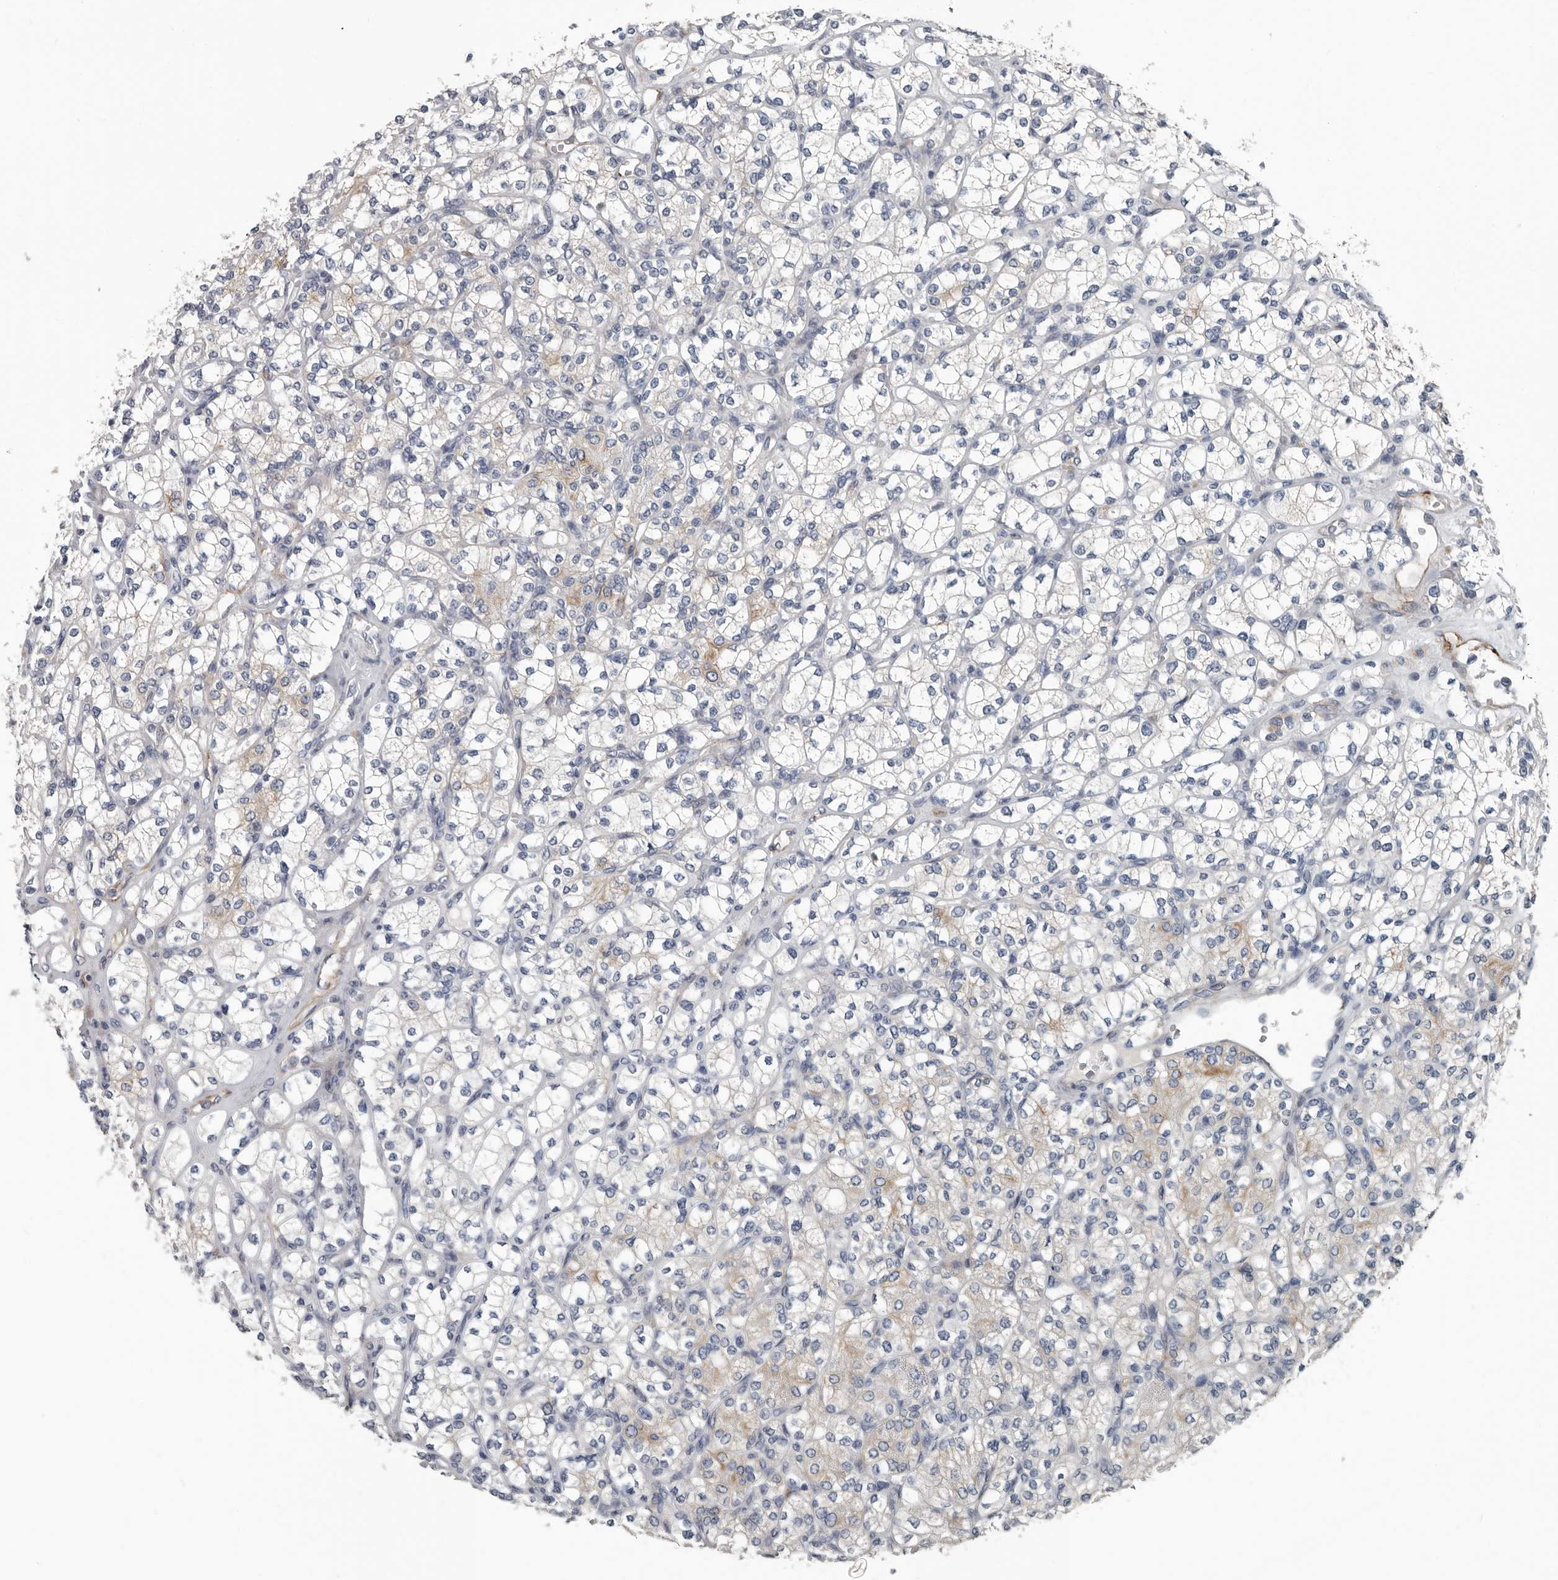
{"staining": {"intensity": "moderate", "quantity": "<25%", "location": "cytoplasmic/membranous"}, "tissue": "renal cancer", "cell_type": "Tumor cells", "image_type": "cancer", "snomed": [{"axis": "morphology", "description": "Adenocarcinoma, NOS"}, {"axis": "topography", "description": "Kidney"}], "caption": "The immunohistochemical stain highlights moderate cytoplasmic/membranous positivity in tumor cells of adenocarcinoma (renal) tissue.", "gene": "DPY19L4", "patient": {"sex": "male", "age": 77}}